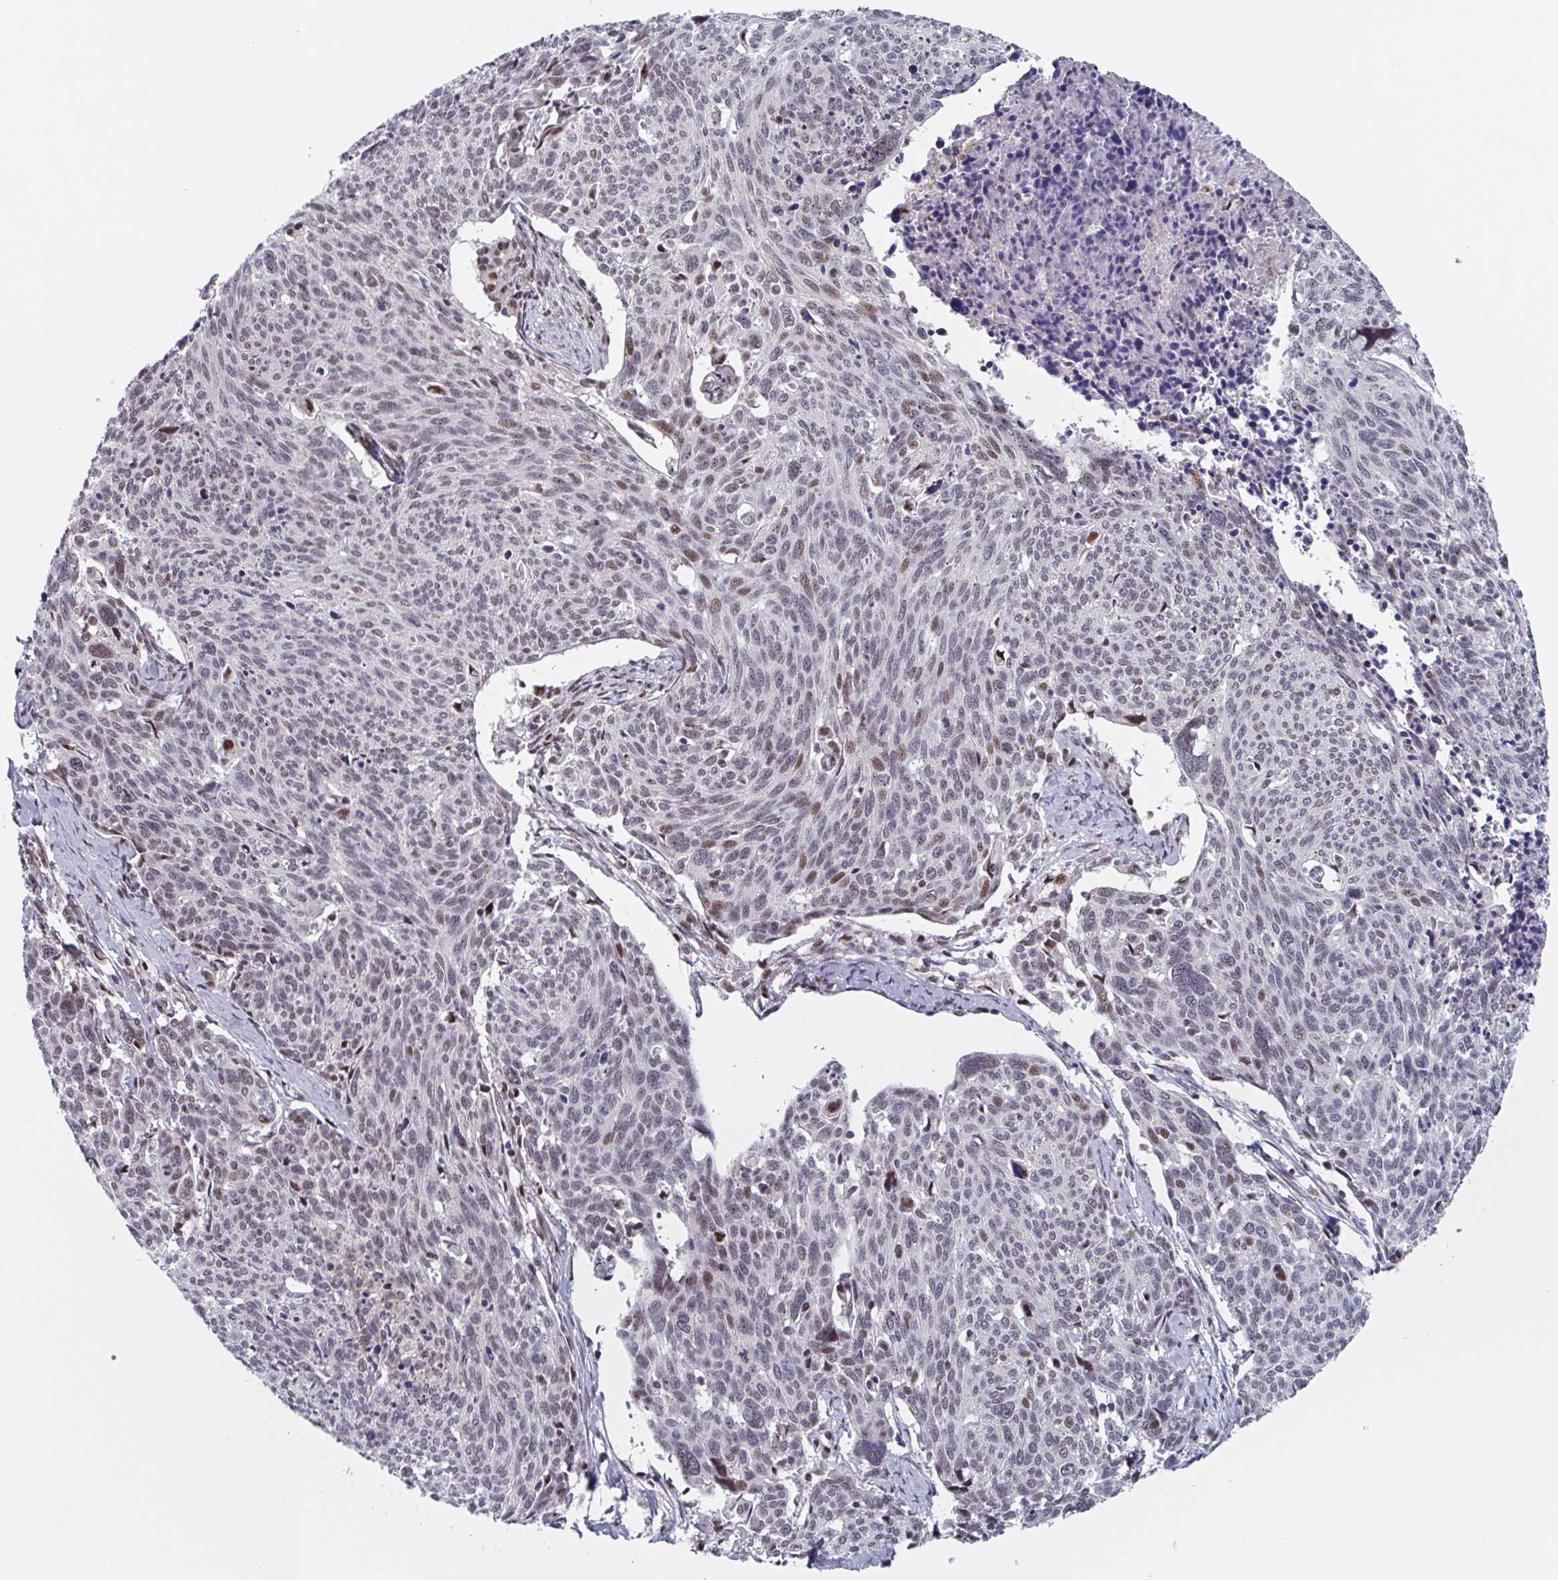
{"staining": {"intensity": "moderate", "quantity": "<25%", "location": "nuclear"}, "tissue": "cervical cancer", "cell_type": "Tumor cells", "image_type": "cancer", "snomed": [{"axis": "morphology", "description": "Squamous cell carcinoma, NOS"}, {"axis": "topography", "description": "Cervix"}], "caption": "A brown stain labels moderate nuclear staining of a protein in human cervical cancer (squamous cell carcinoma) tumor cells.", "gene": "RNF212", "patient": {"sex": "female", "age": 49}}